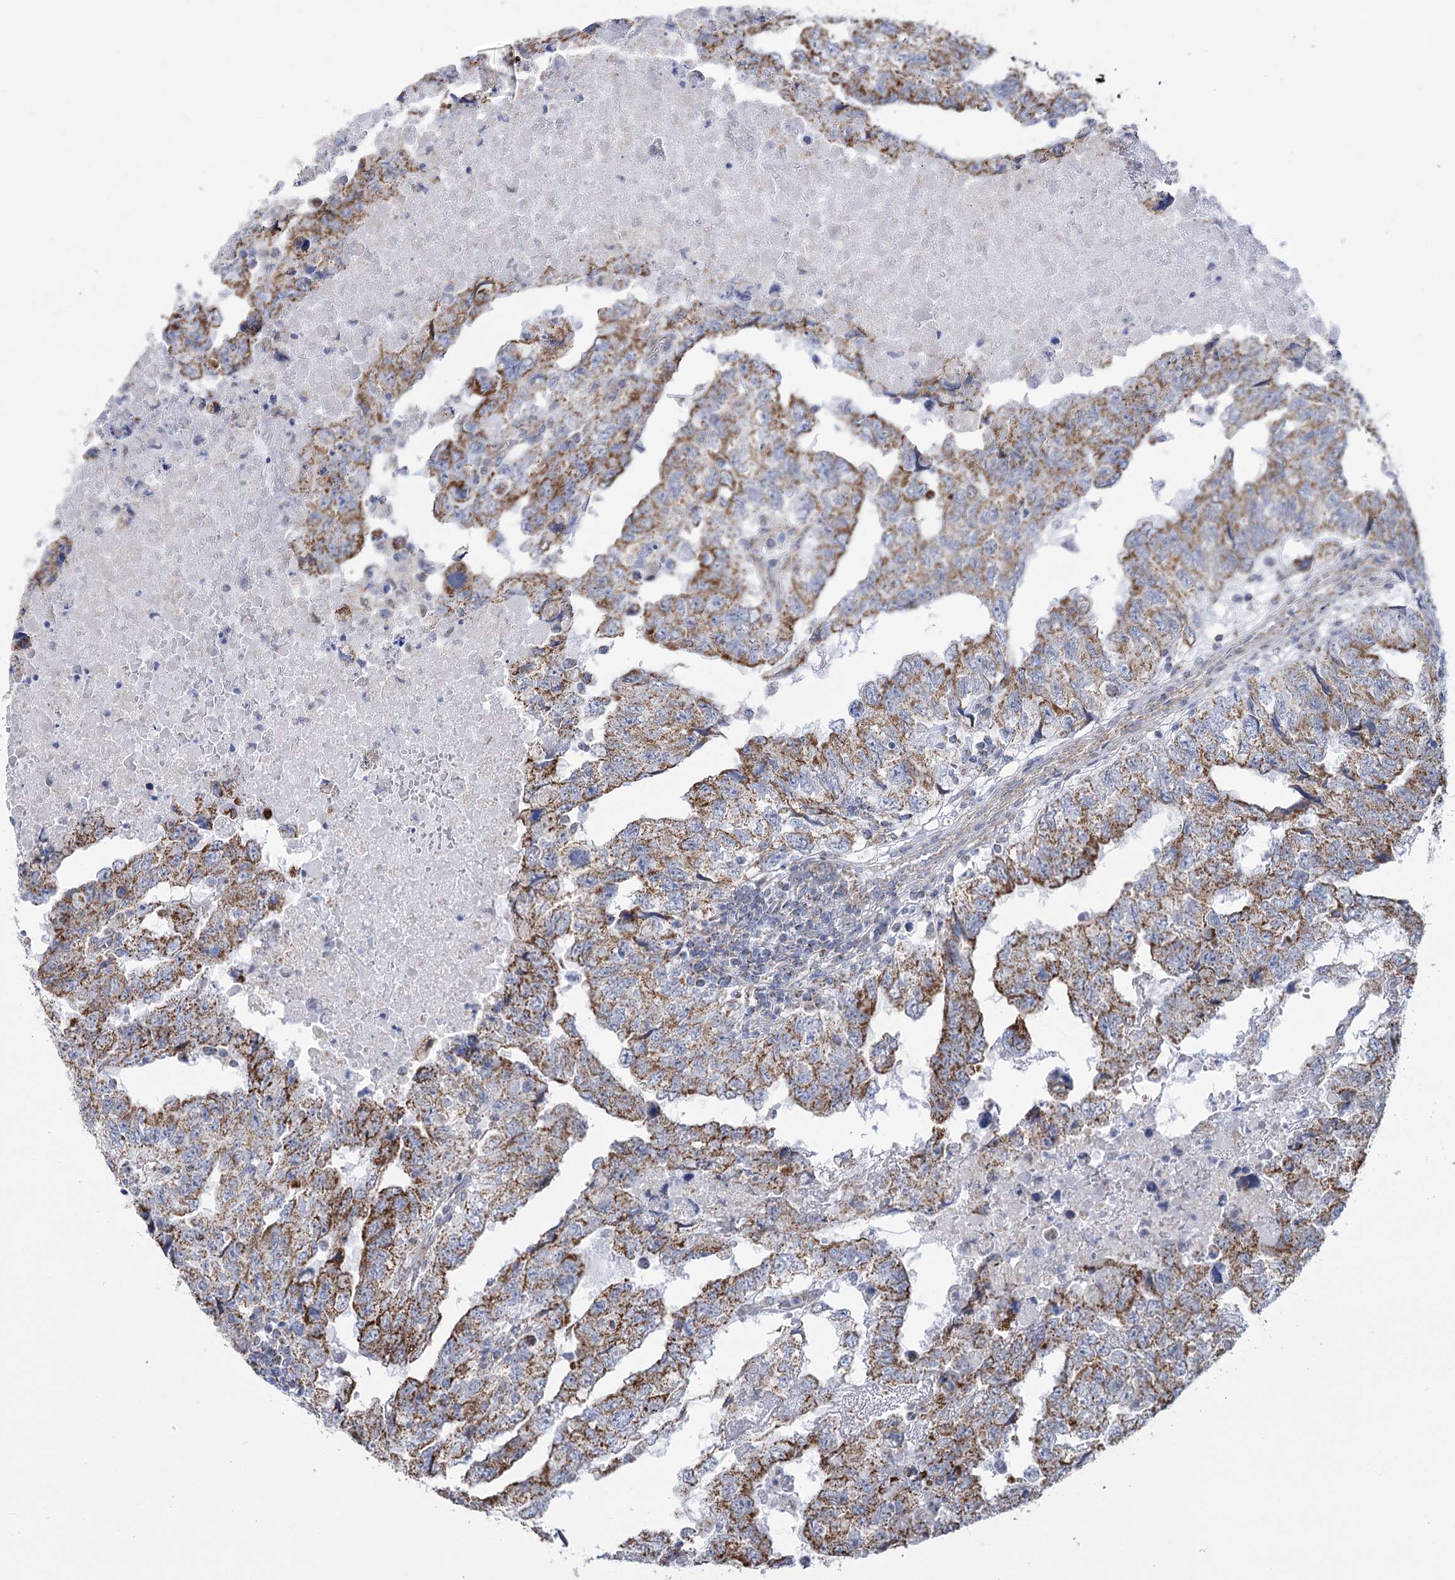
{"staining": {"intensity": "strong", "quantity": ">75%", "location": "cytoplasmic/membranous"}, "tissue": "testis cancer", "cell_type": "Tumor cells", "image_type": "cancer", "snomed": [{"axis": "morphology", "description": "Carcinoma, Embryonal, NOS"}, {"axis": "topography", "description": "Testis"}], "caption": "Testis cancer (embryonal carcinoma) was stained to show a protein in brown. There is high levels of strong cytoplasmic/membranous staining in approximately >75% of tumor cells.", "gene": "PDHB", "patient": {"sex": "male", "age": 36}}